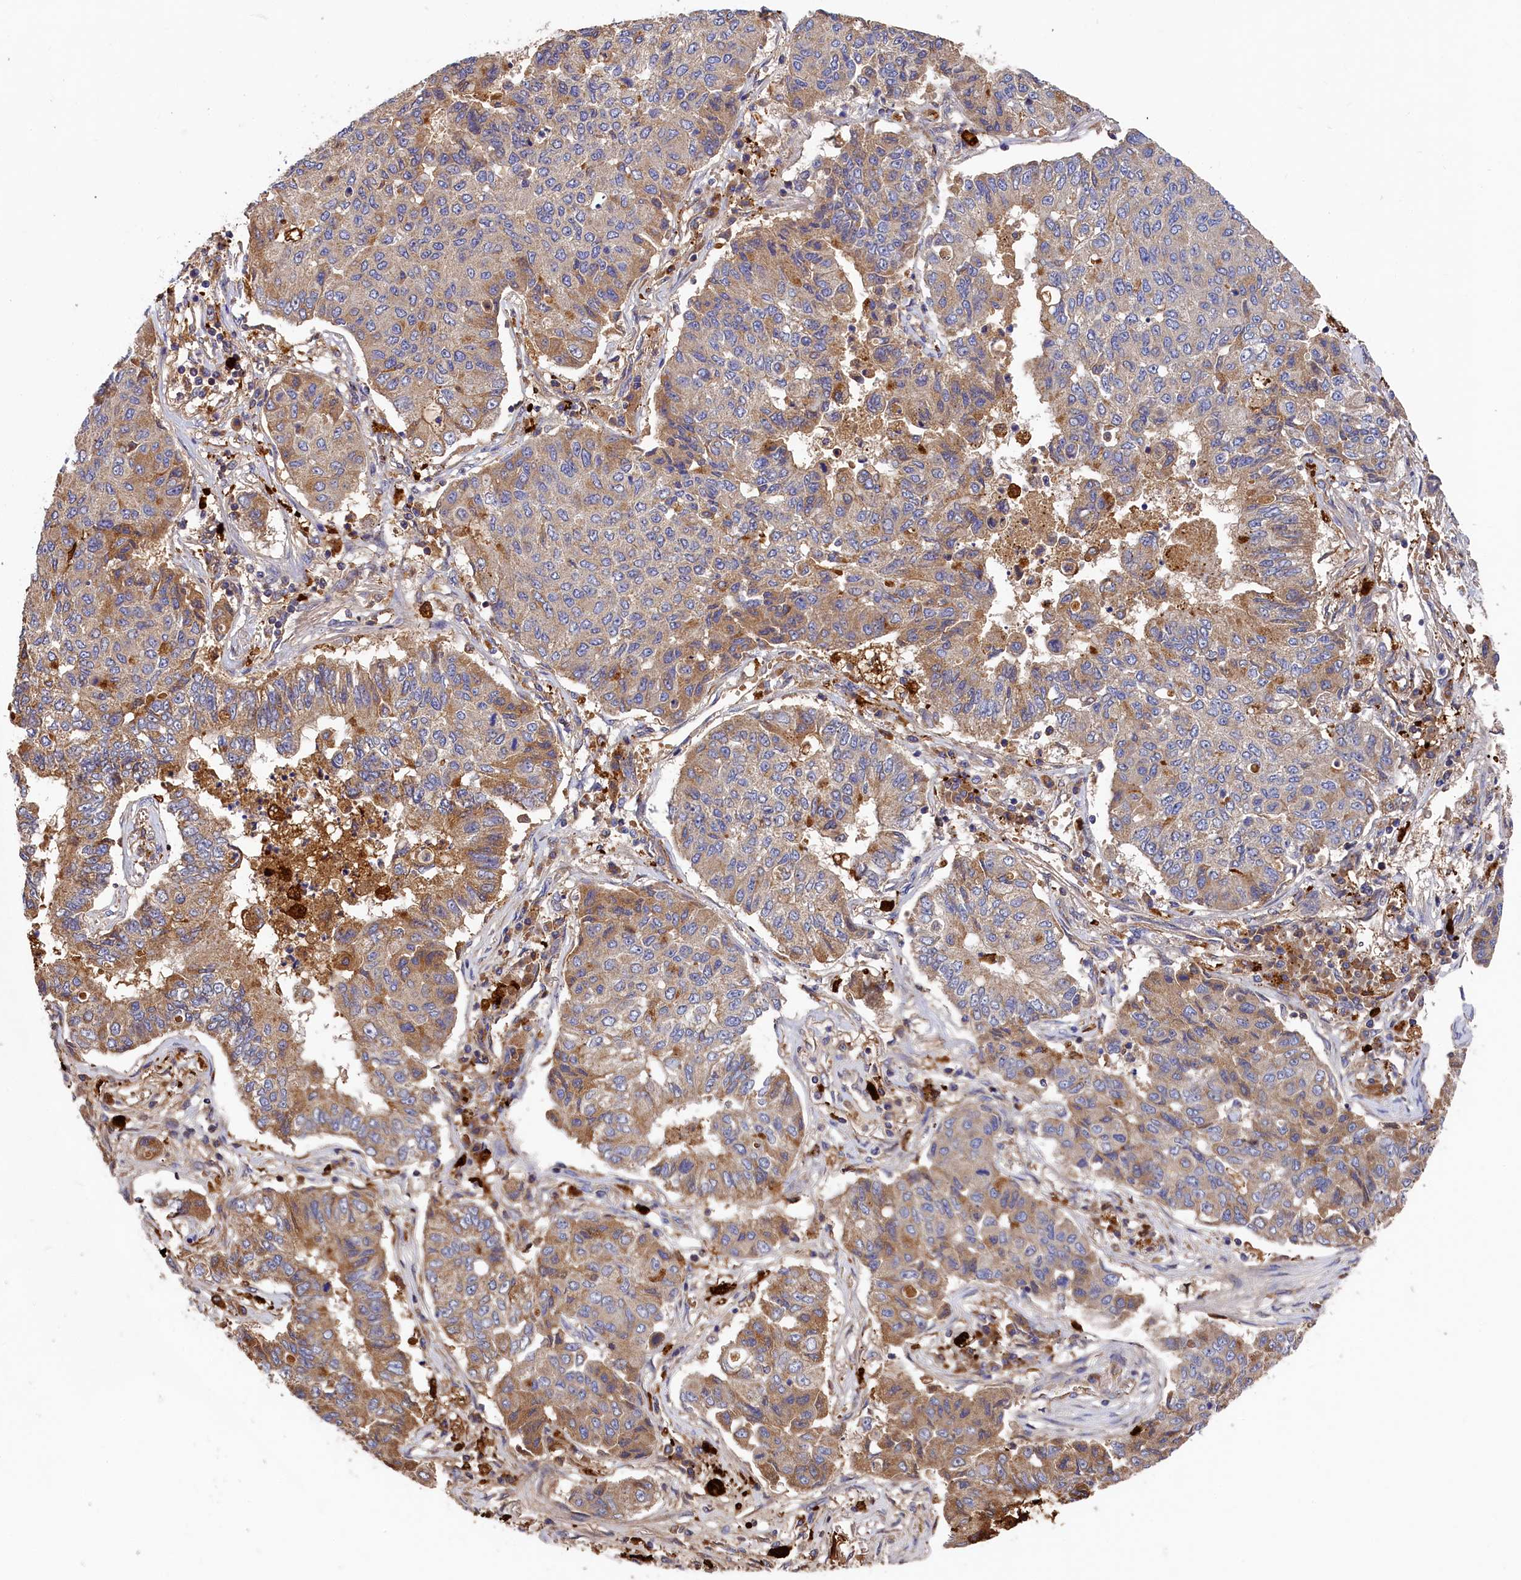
{"staining": {"intensity": "moderate", "quantity": "<25%", "location": "cytoplasmic/membranous"}, "tissue": "lung cancer", "cell_type": "Tumor cells", "image_type": "cancer", "snomed": [{"axis": "morphology", "description": "Squamous cell carcinoma, NOS"}, {"axis": "topography", "description": "Lung"}], "caption": "Lung cancer (squamous cell carcinoma) stained with immunohistochemistry shows moderate cytoplasmic/membranous expression in approximately <25% of tumor cells.", "gene": "SEC31B", "patient": {"sex": "male", "age": 74}}